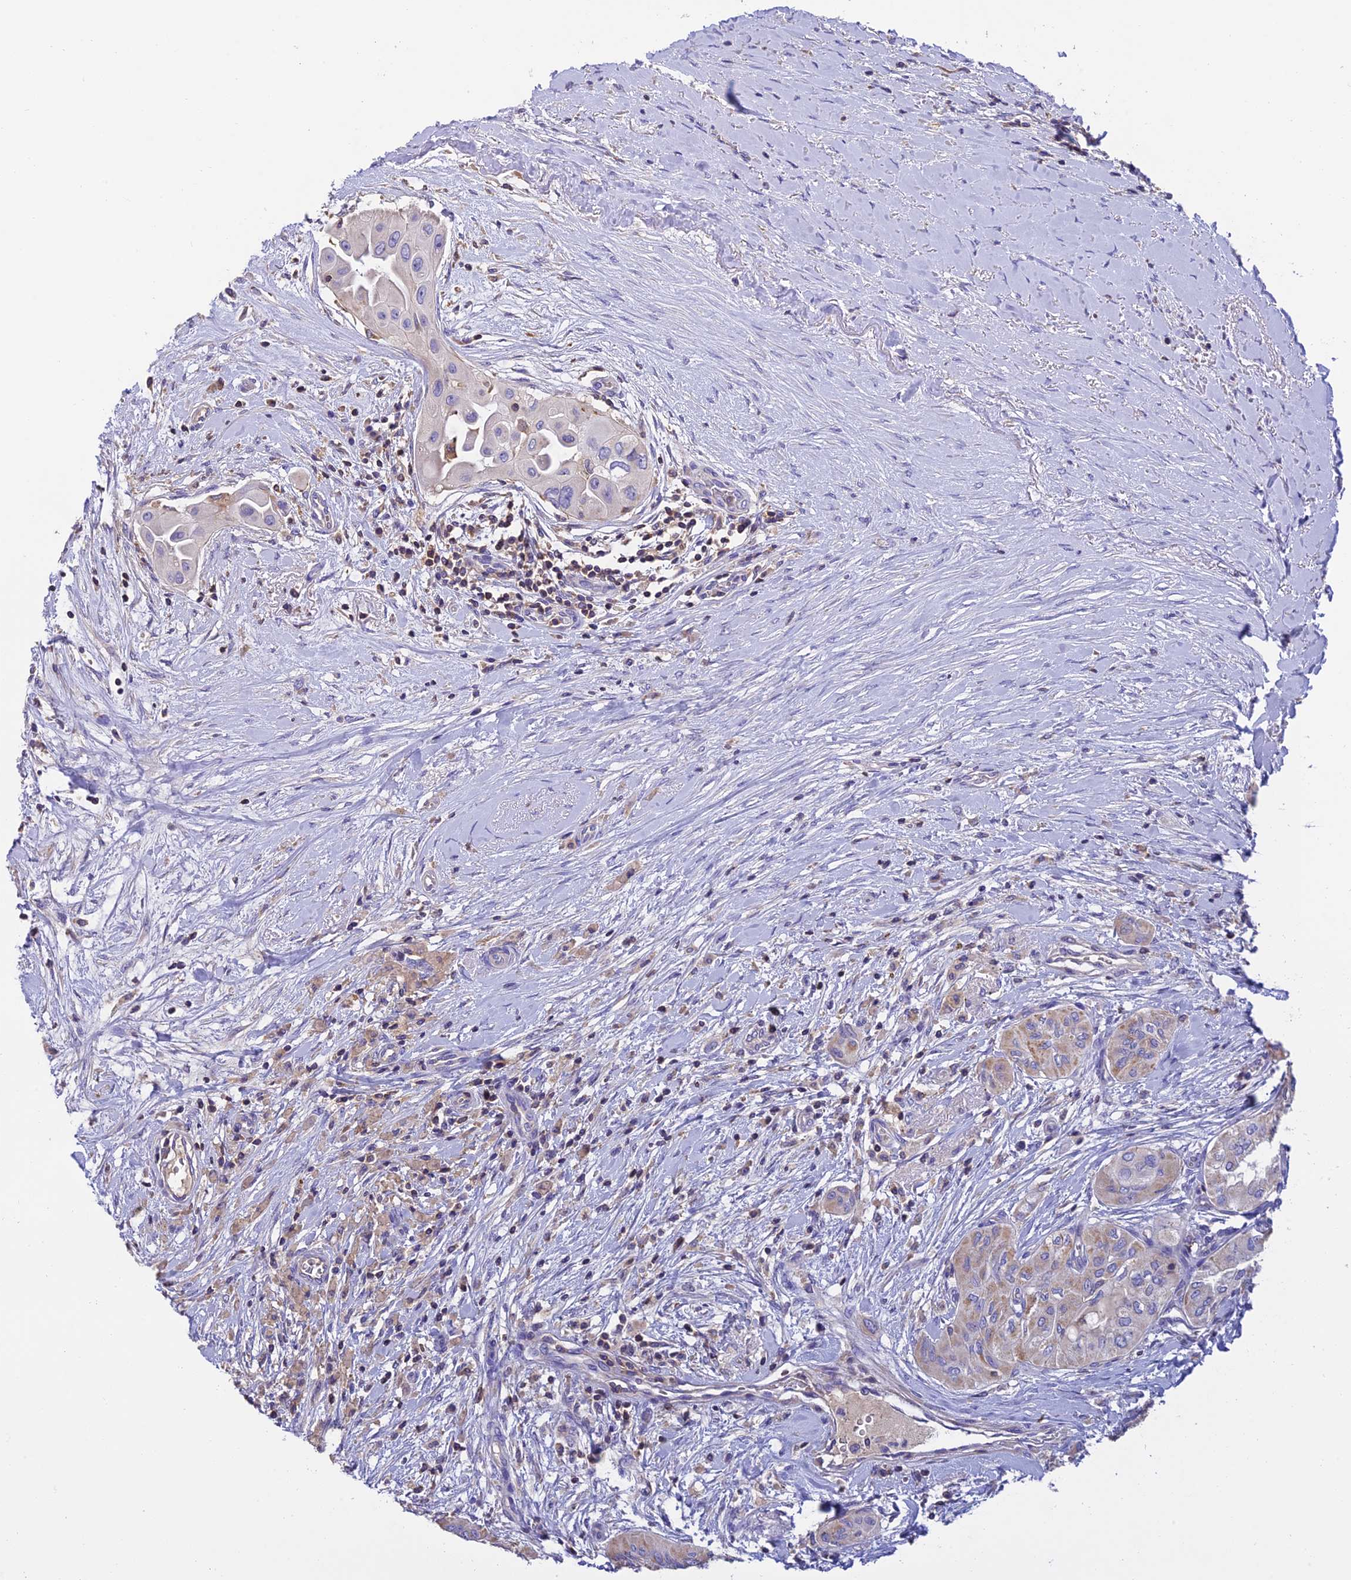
{"staining": {"intensity": "negative", "quantity": "none", "location": "none"}, "tissue": "thyroid cancer", "cell_type": "Tumor cells", "image_type": "cancer", "snomed": [{"axis": "morphology", "description": "Papillary adenocarcinoma, NOS"}, {"axis": "topography", "description": "Thyroid gland"}], "caption": "Immunohistochemistry (IHC) histopathology image of neoplastic tissue: papillary adenocarcinoma (thyroid) stained with DAB (3,3'-diaminobenzidine) displays no significant protein staining in tumor cells.", "gene": "LPXN", "patient": {"sex": "female", "age": 59}}